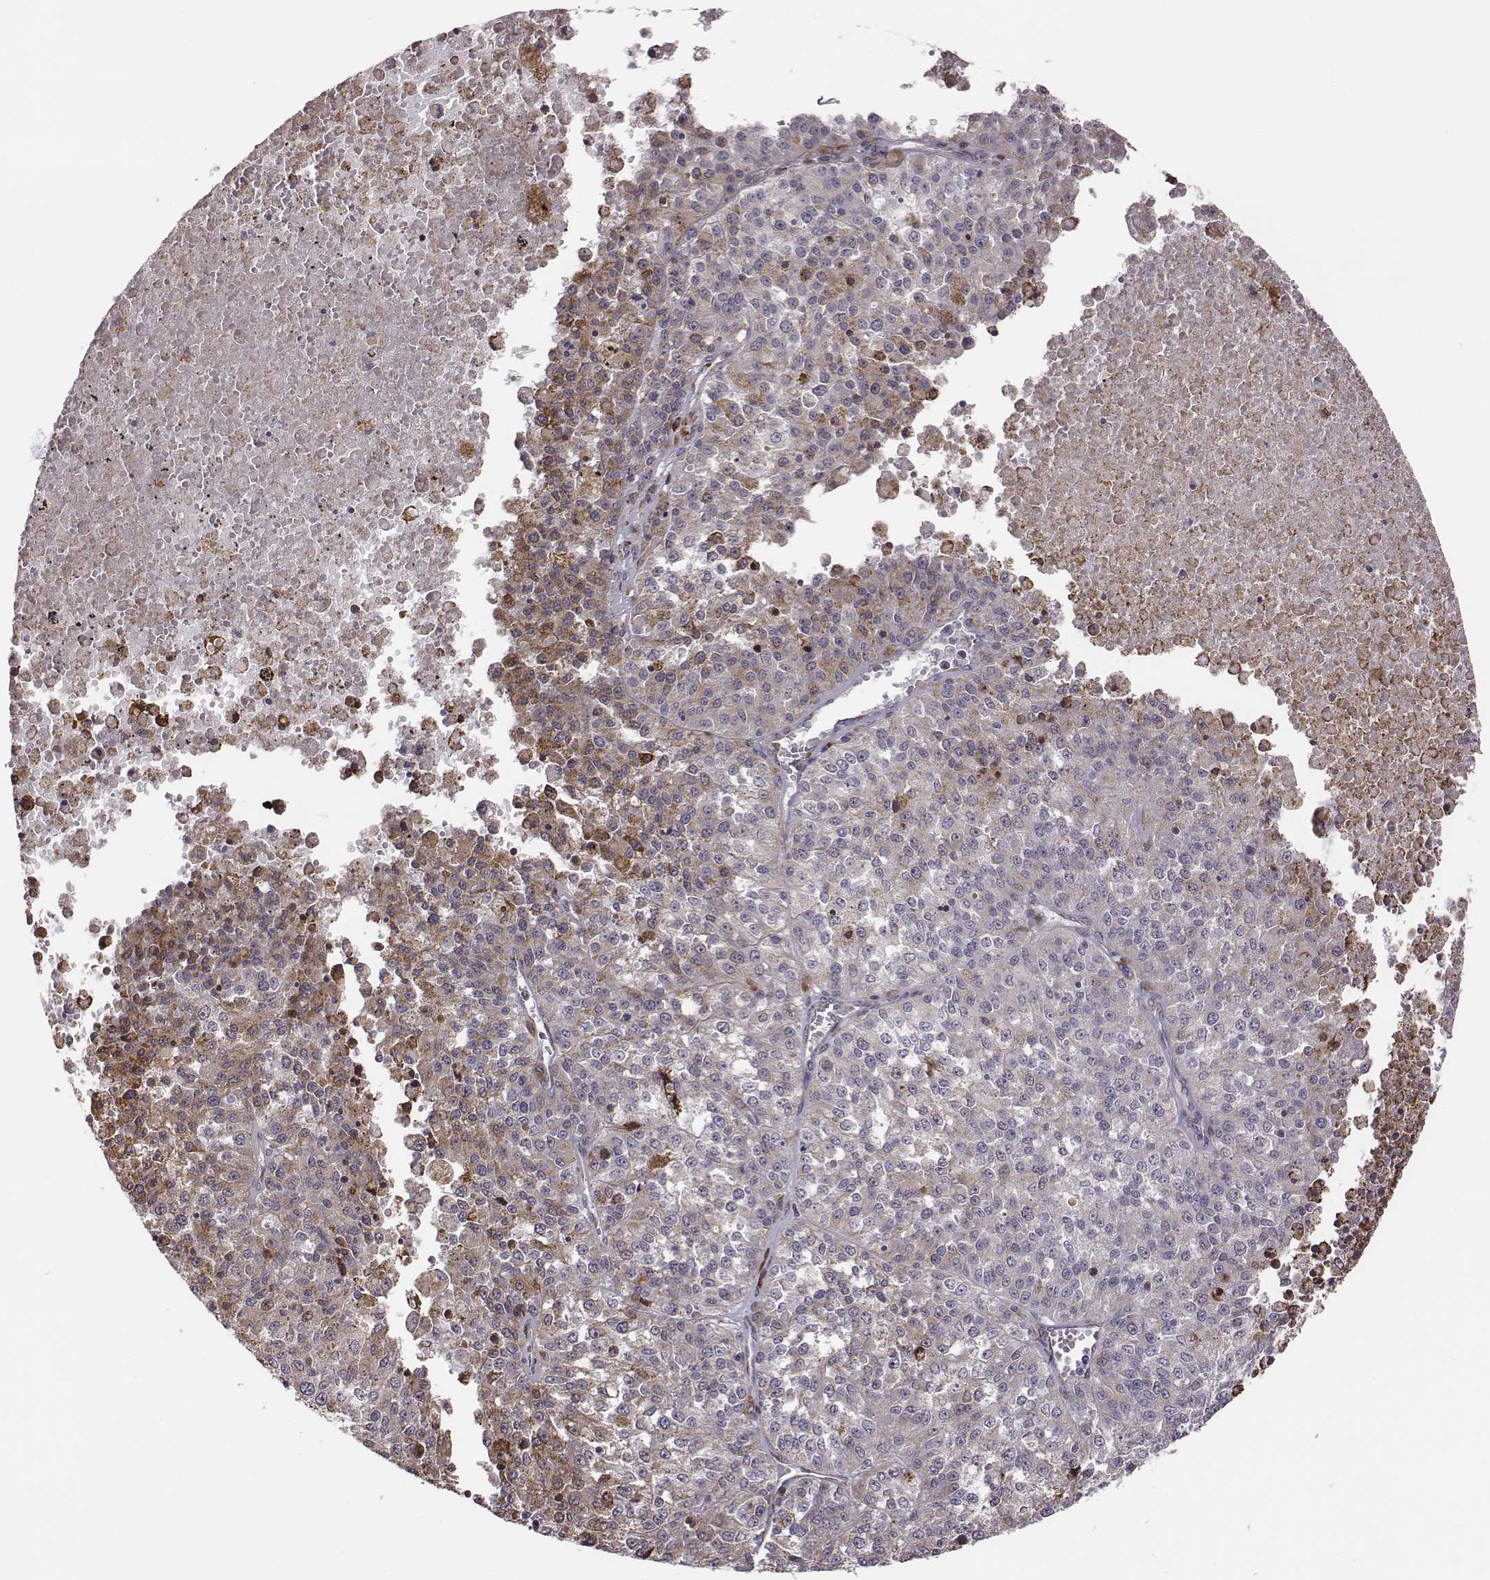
{"staining": {"intensity": "moderate", "quantity": "<25%", "location": "cytoplasmic/membranous"}, "tissue": "melanoma", "cell_type": "Tumor cells", "image_type": "cancer", "snomed": [{"axis": "morphology", "description": "Malignant melanoma, Metastatic site"}, {"axis": "topography", "description": "Lymph node"}], "caption": "Malignant melanoma (metastatic site) stained with immunohistochemistry exhibits moderate cytoplasmic/membranous staining in about <25% of tumor cells.", "gene": "SELENOI", "patient": {"sex": "female", "age": 64}}